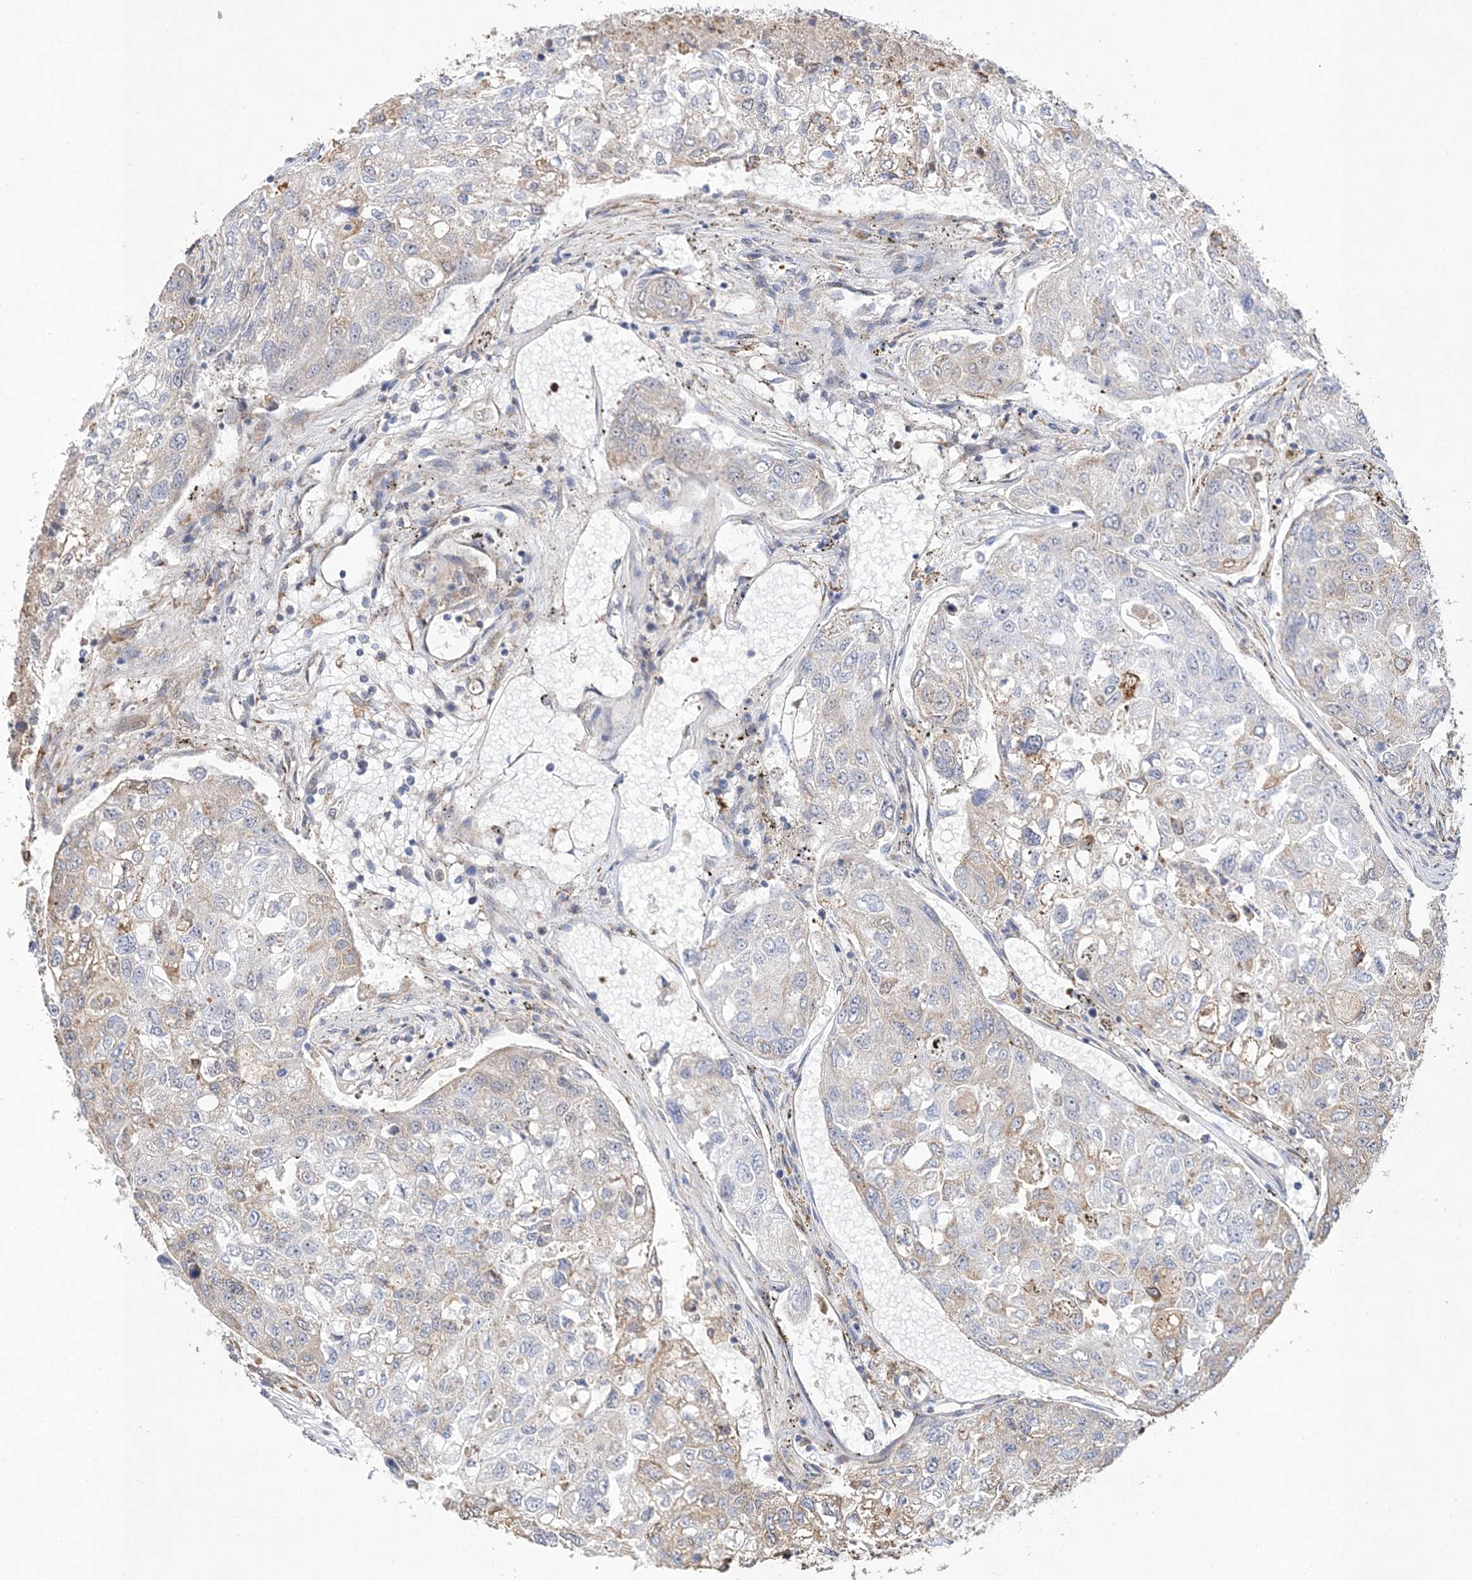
{"staining": {"intensity": "weak", "quantity": "<25%", "location": "cytoplasmic/membranous"}, "tissue": "urothelial cancer", "cell_type": "Tumor cells", "image_type": "cancer", "snomed": [{"axis": "morphology", "description": "Urothelial carcinoma, High grade"}, {"axis": "topography", "description": "Lymph node"}, {"axis": "topography", "description": "Urinary bladder"}], "caption": "Immunohistochemical staining of human high-grade urothelial carcinoma displays no significant expression in tumor cells.", "gene": "ZFYVE16", "patient": {"sex": "male", "age": 51}}